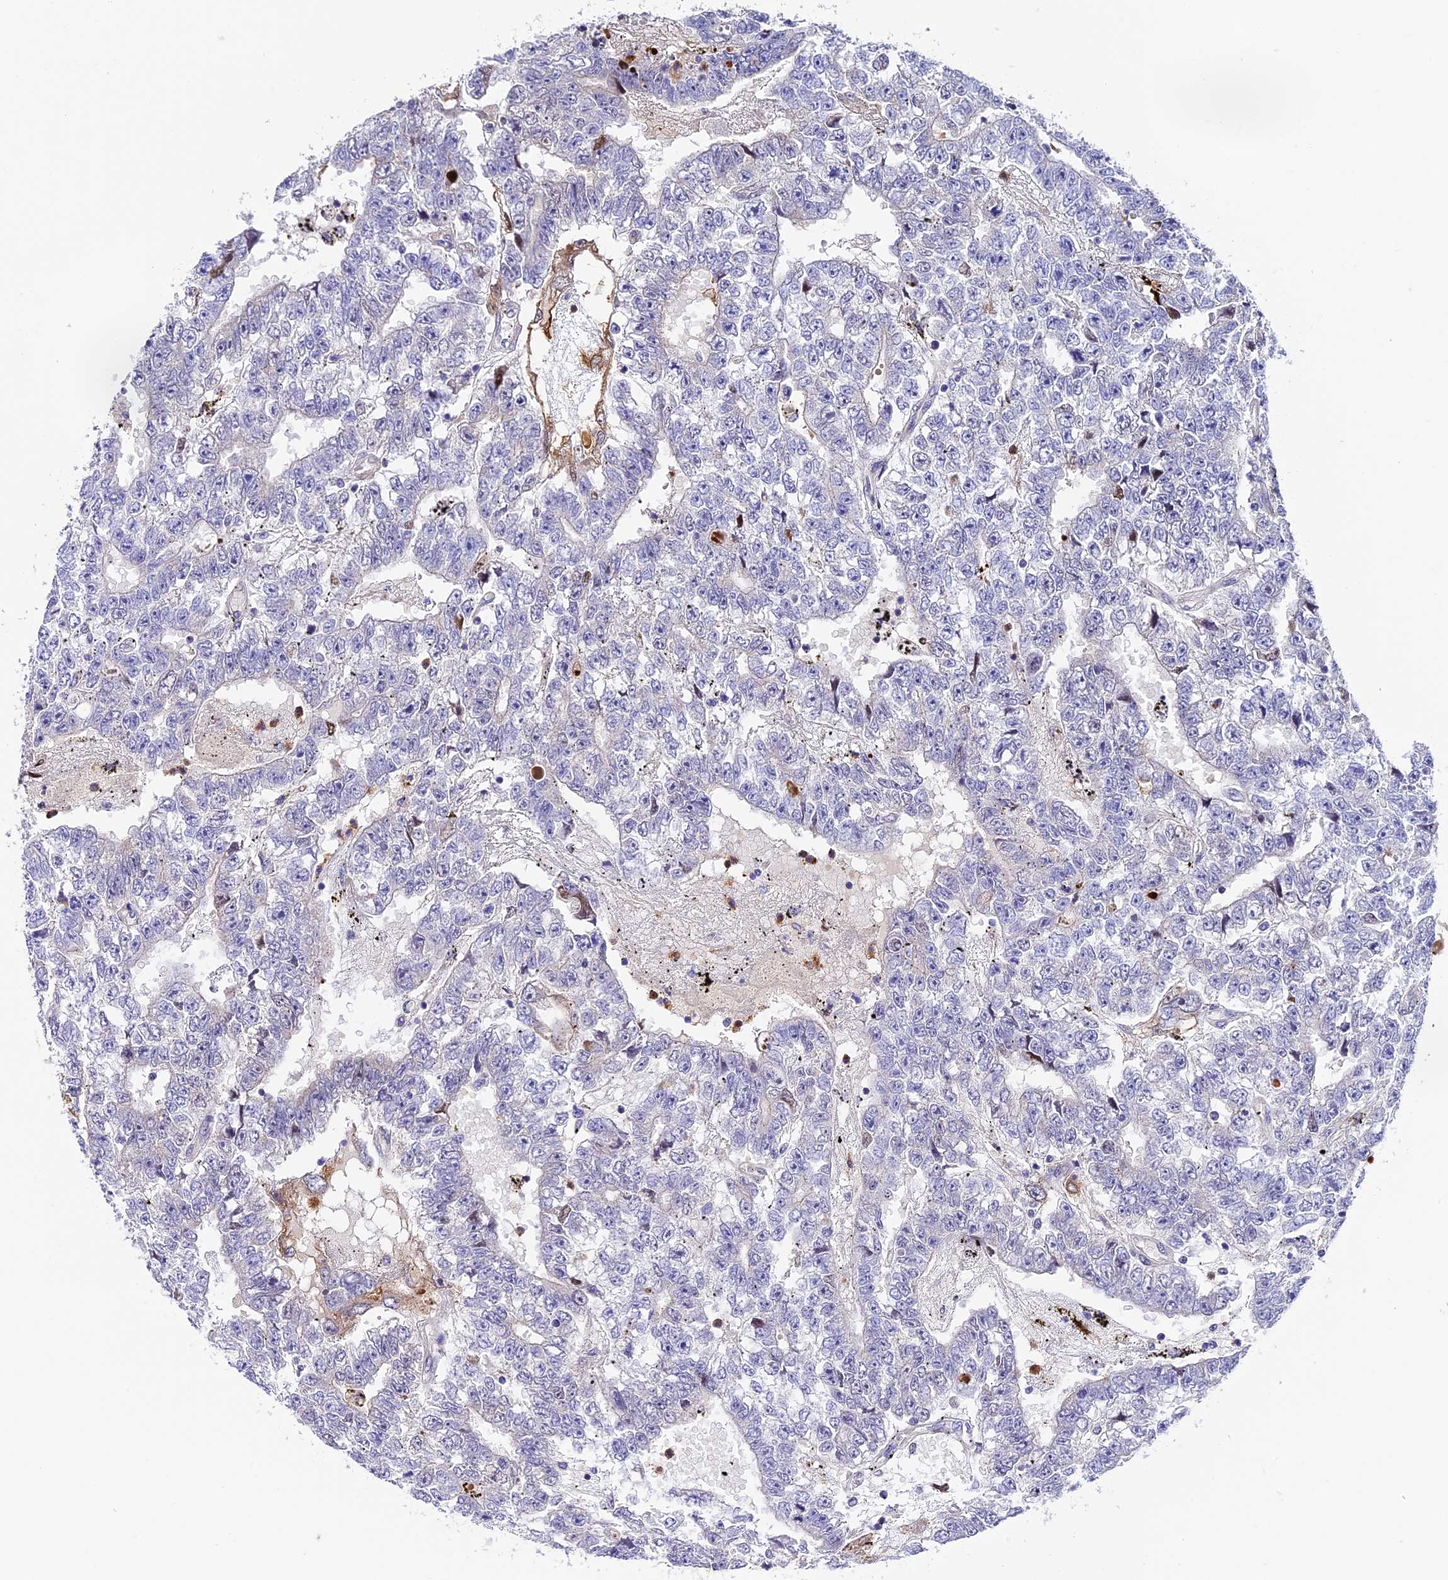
{"staining": {"intensity": "negative", "quantity": "none", "location": "none"}, "tissue": "testis cancer", "cell_type": "Tumor cells", "image_type": "cancer", "snomed": [{"axis": "morphology", "description": "Carcinoma, Embryonal, NOS"}, {"axis": "topography", "description": "Testis"}], "caption": "Immunohistochemistry photomicrograph of testis cancer stained for a protein (brown), which exhibits no expression in tumor cells. (DAB (3,3'-diaminobenzidine) immunohistochemistry with hematoxylin counter stain).", "gene": "MAP3K7CL", "patient": {"sex": "male", "age": 25}}